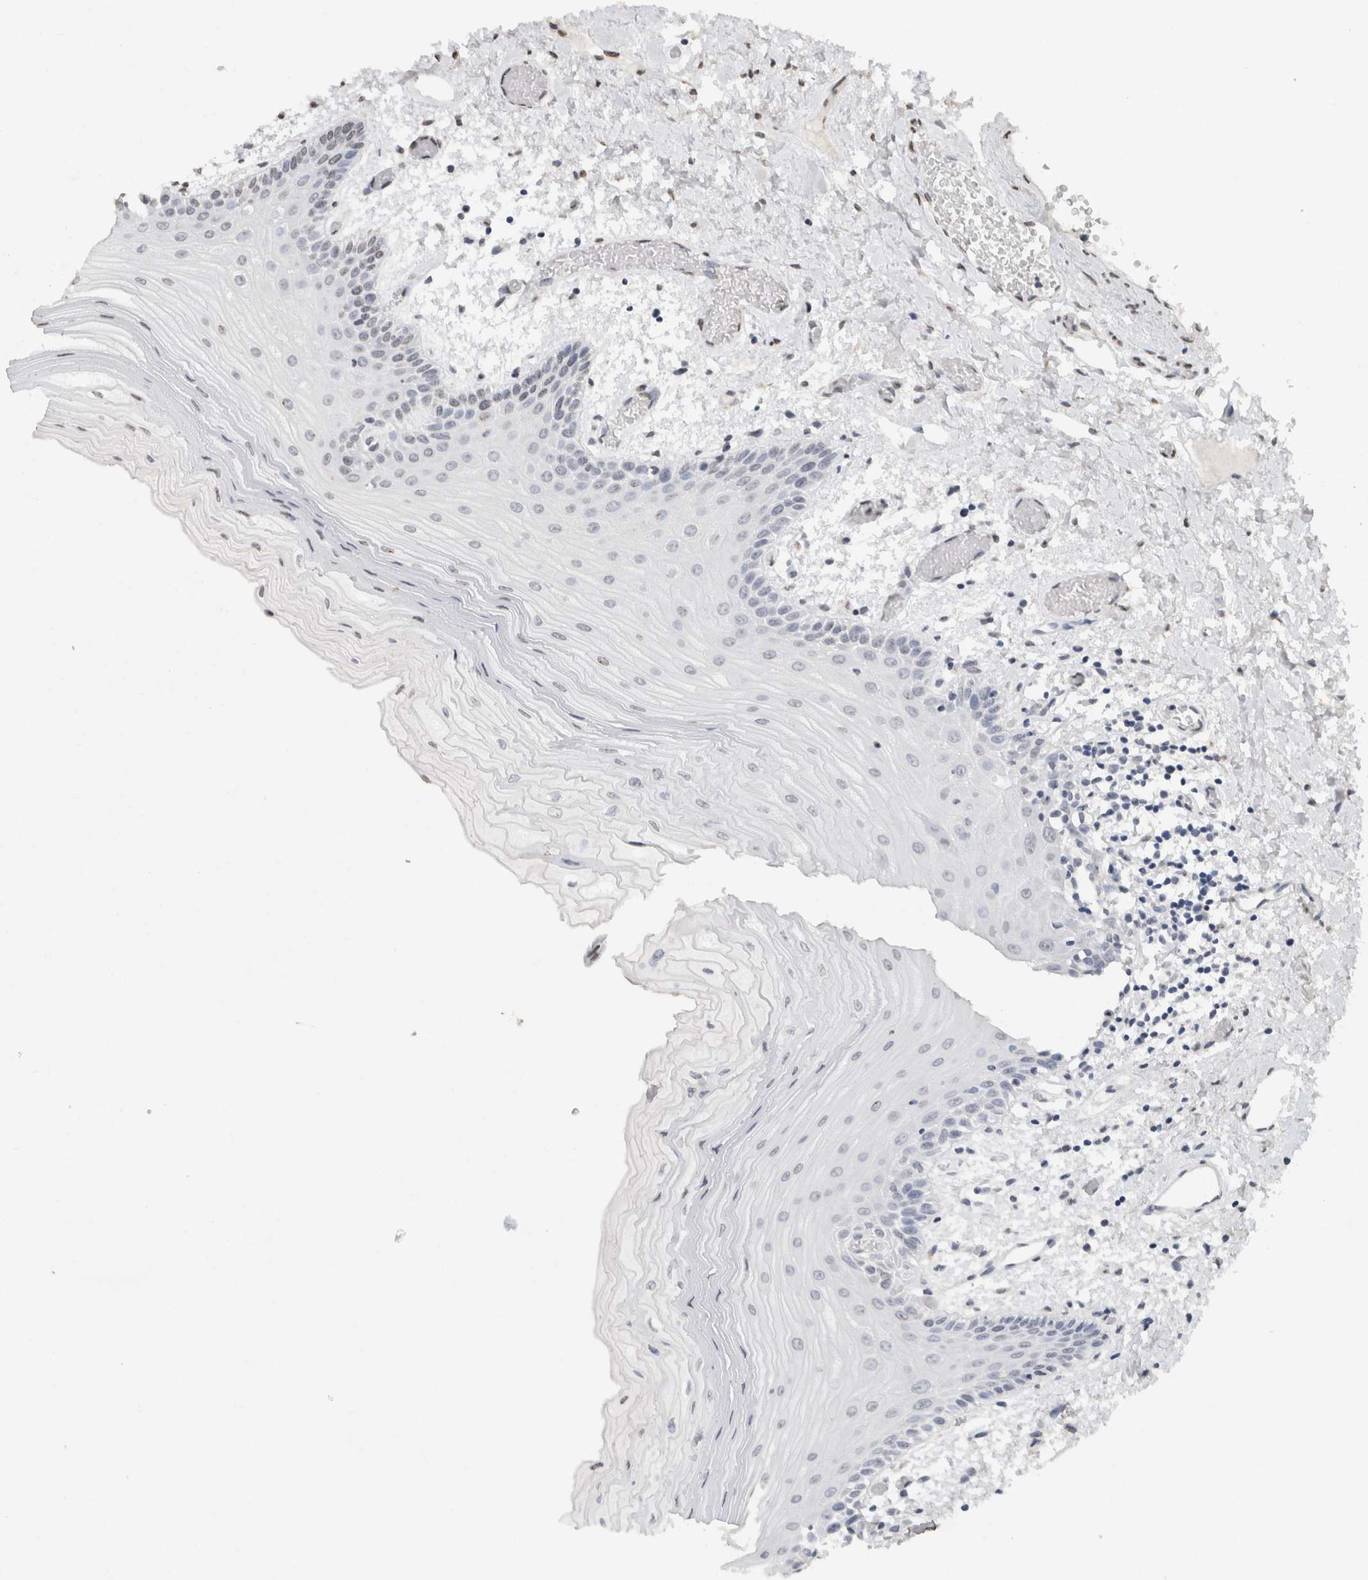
{"staining": {"intensity": "negative", "quantity": "none", "location": "none"}, "tissue": "oral mucosa", "cell_type": "Squamous epithelial cells", "image_type": "normal", "snomed": [{"axis": "morphology", "description": "Normal tissue, NOS"}, {"axis": "topography", "description": "Oral tissue"}], "caption": "The photomicrograph displays no significant expression in squamous epithelial cells of oral mucosa. (DAB immunohistochemistry with hematoxylin counter stain).", "gene": "CNTN1", "patient": {"sex": "male", "age": 52}}